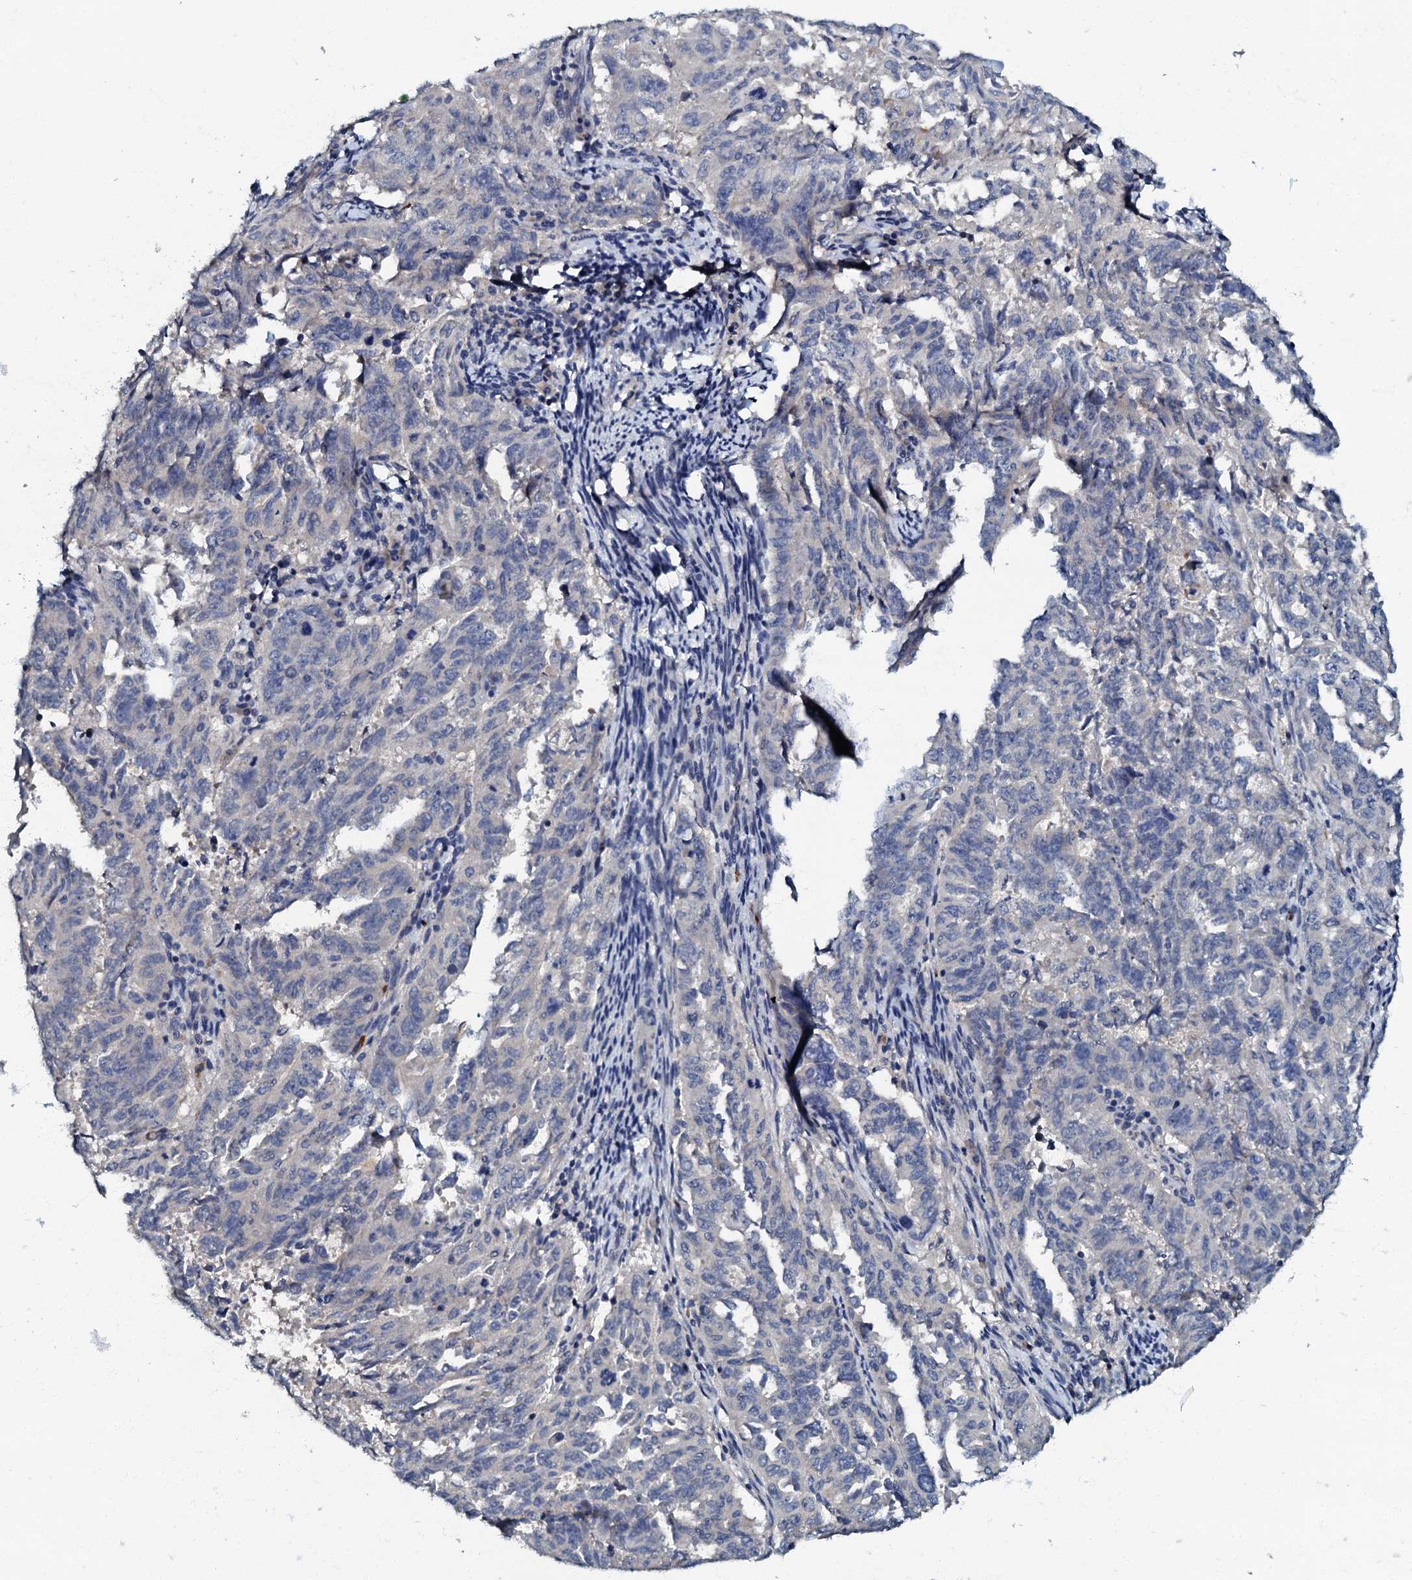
{"staining": {"intensity": "negative", "quantity": "none", "location": "none"}, "tissue": "endometrial cancer", "cell_type": "Tumor cells", "image_type": "cancer", "snomed": [{"axis": "morphology", "description": "Adenocarcinoma, NOS"}, {"axis": "topography", "description": "Endometrium"}], "caption": "DAB (3,3'-diaminobenzidine) immunohistochemical staining of endometrial cancer displays no significant expression in tumor cells.", "gene": "OLAH", "patient": {"sex": "female", "age": 65}}